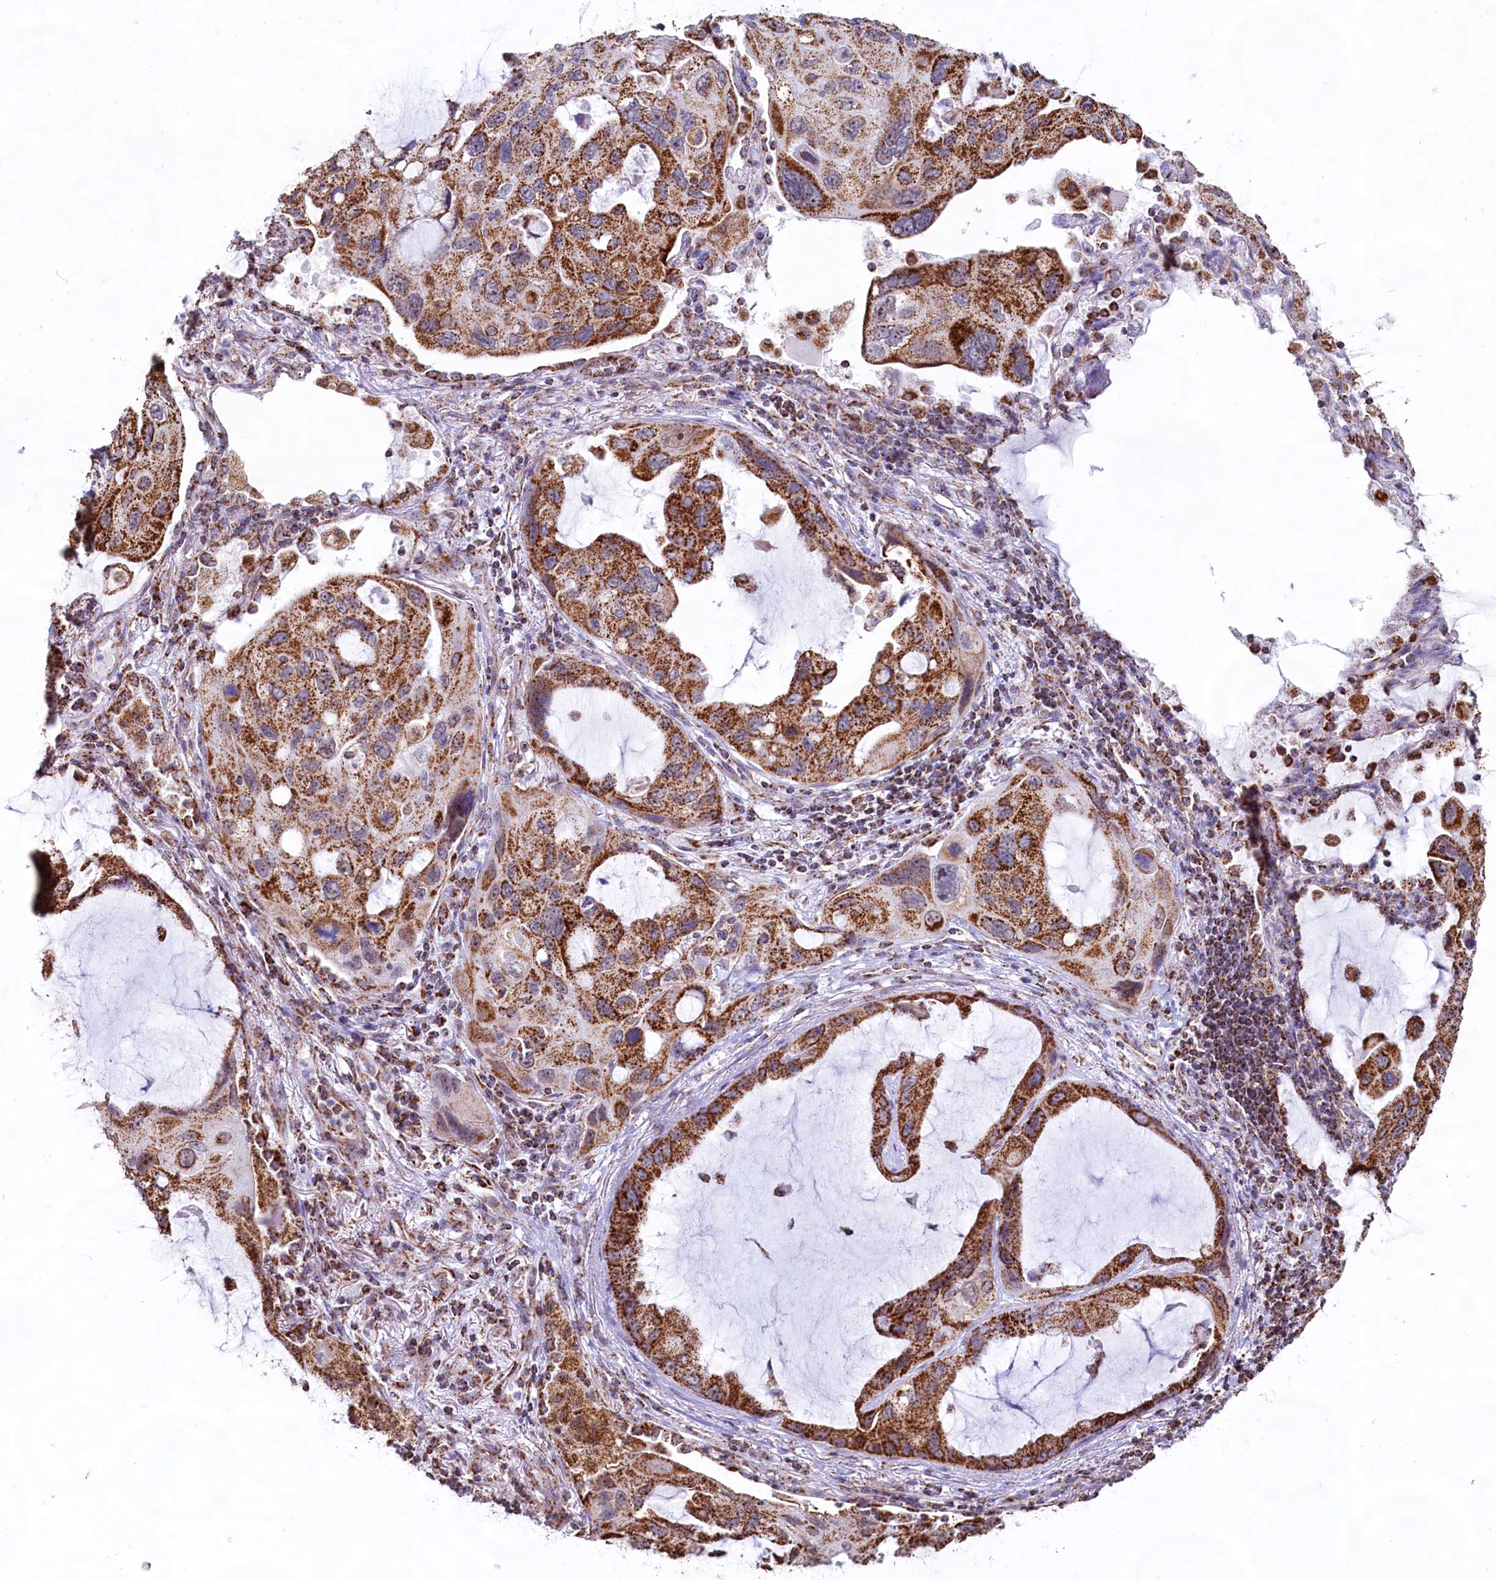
{"staining": {"intensity": "strong", "quantity": ">75%", "location": "cytoplasmic/membranous"}, "tissue": "lung cancer", "cell_type": "Tumor cells", "image_type": "cancer", "snomed": [{"axis": "morphology", "description": "Squamous cell carcinoma, NOS"}, {"axis": "topography", "description": "Lung"}], "caption": "Immunohistochemistry (IHC) (DAB) staining of lung cancer demonstrates strong cytoplasmic/membranous protein positivity in approximately >75% of tumor cells.", "gene": "C1D", "patient": {"sex": "female", "age": 73}}